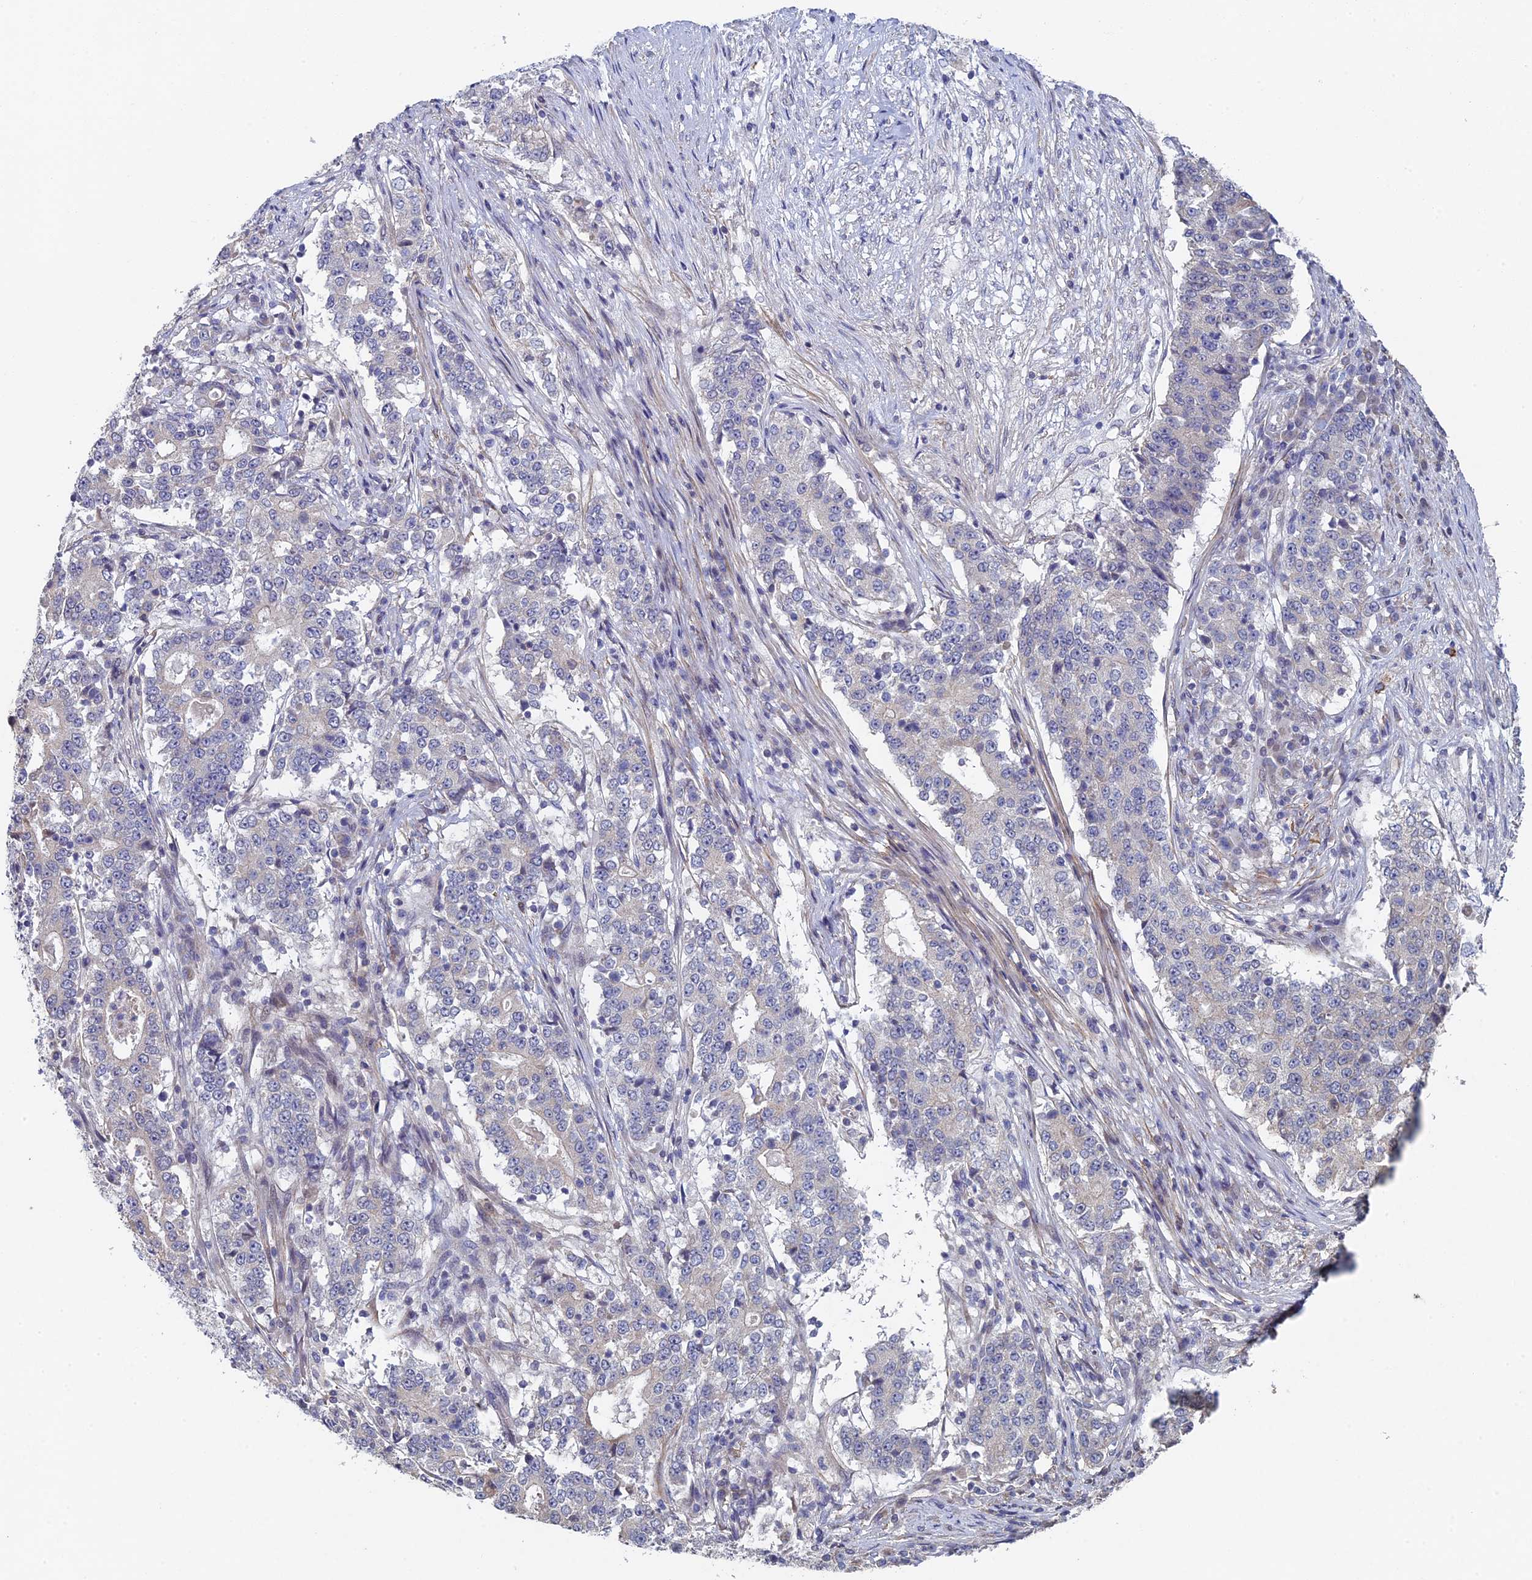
{"staining": {"intensity": "negative", "quantity": "none", "location": "none"}, "tissue": "stomach cancer", "cell_type": "Tumor cells", "image_type": "cancer", "snomed": [{"axis": "morphology", "description": "Adenocarcinoma, NOS"}, {"axis": "topography", "description": "Stomach"}], "caption": "Immunohistochemistry (IHC) photomicrograph of adenocarcinoma (stomach) stained for a protein (brown), which shows no positivity in tumor cells.", "gene": "DIXDC1", "patient": {"sex": "male", "age": 59}}